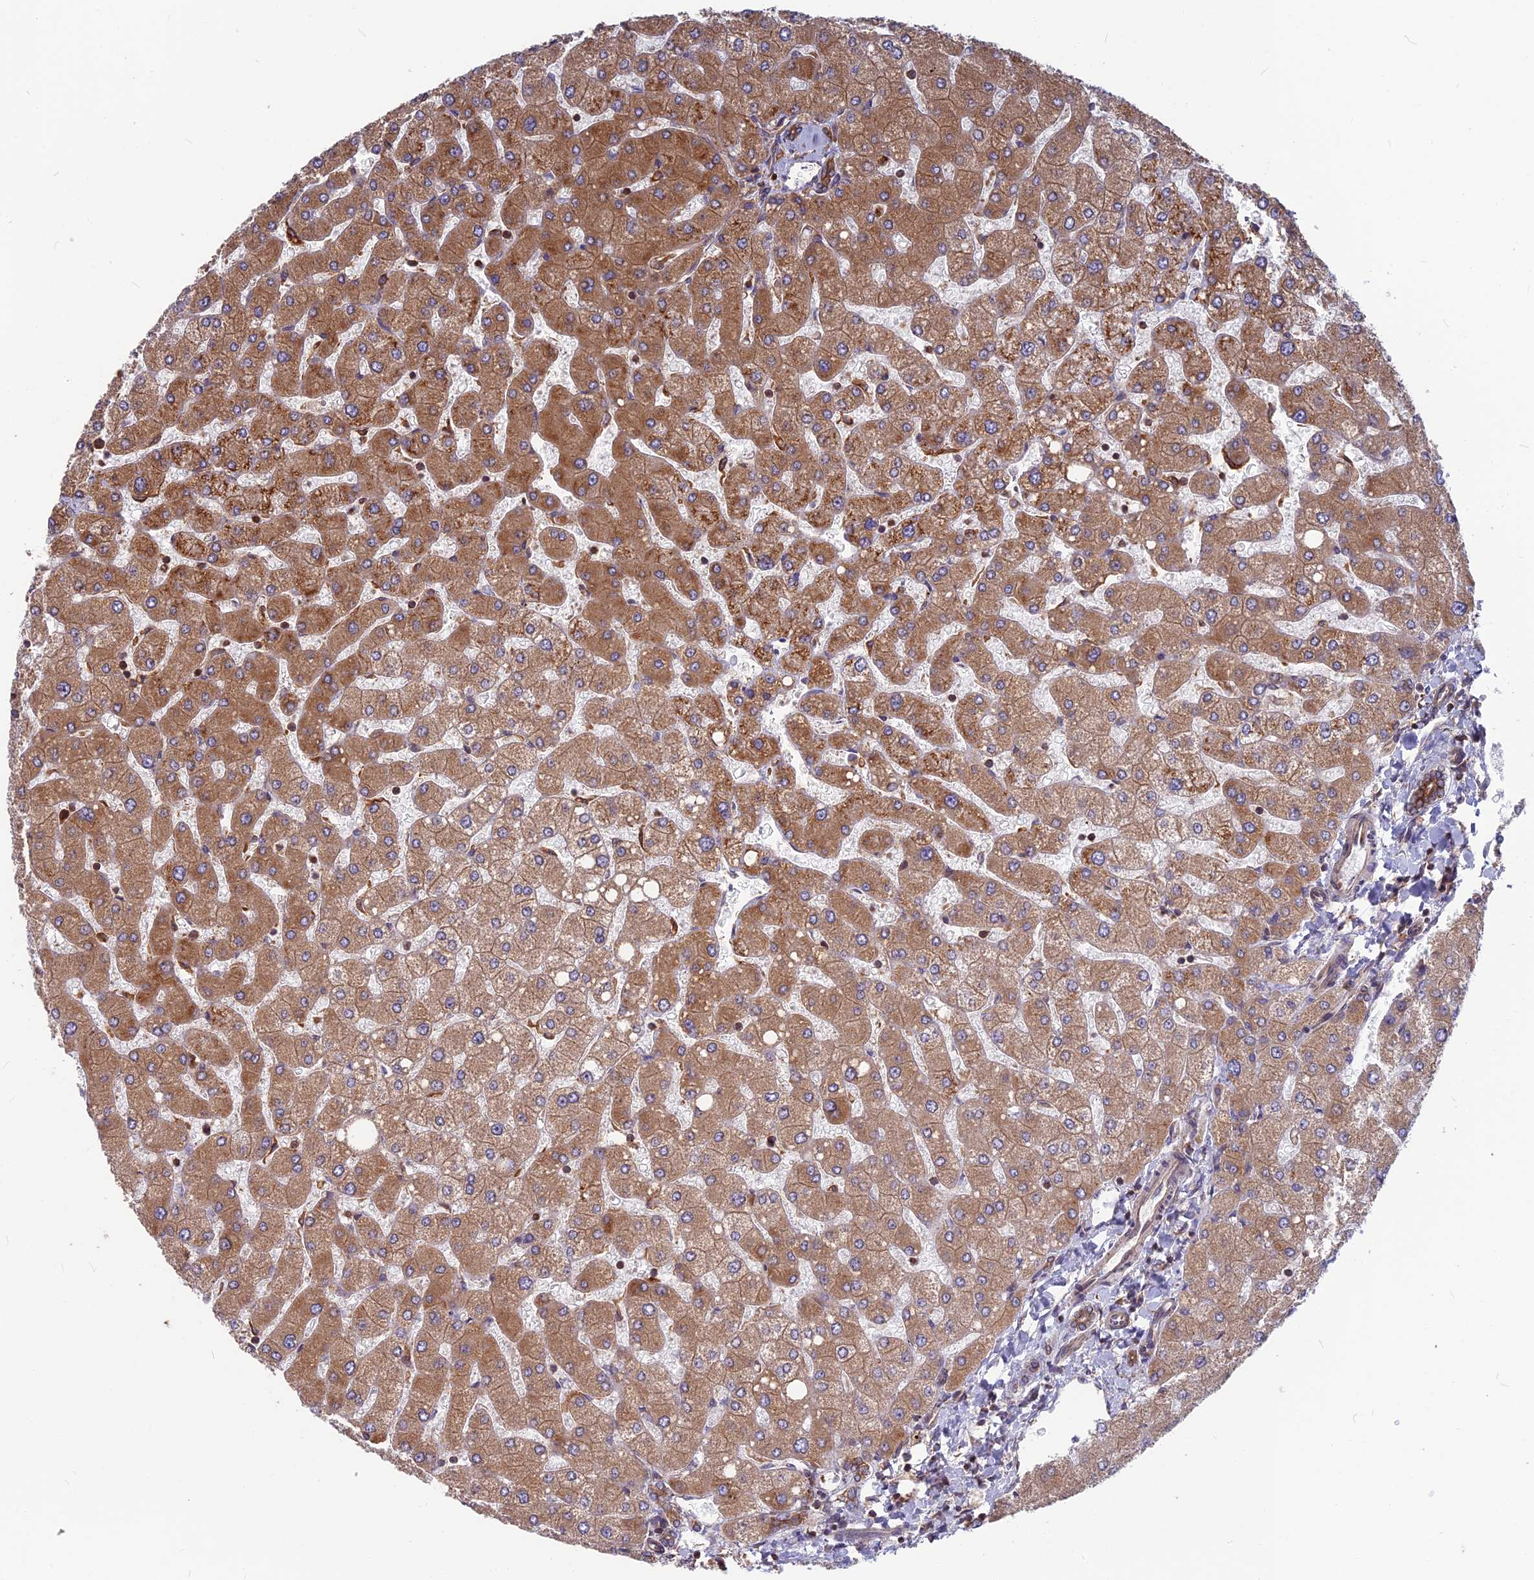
{"staining": {"intensity": "moderate", "quantity": ">75%", "location": "cytoplasmic/membranous"}, "tissue": "liver", "cell_type": "Cholangiocytes", "image_type": "normal", "snomed": [{"axis": "morphology", "description": "Normal tissue, NOS"}, {"axis": "topography", "description": "Liver"}], "caption": "An immunohistochemistry (IHC) photomicrograph of unremarkable tissue is shown. Protein staining in brown shows moderate cytoplasmic/membranous positivity in liver within cholangiocytes. (DAB IHC with brightfield microscopy, high magnification).", "gene": "WDR1", "patient": {"sex": "male", "age": 55}}